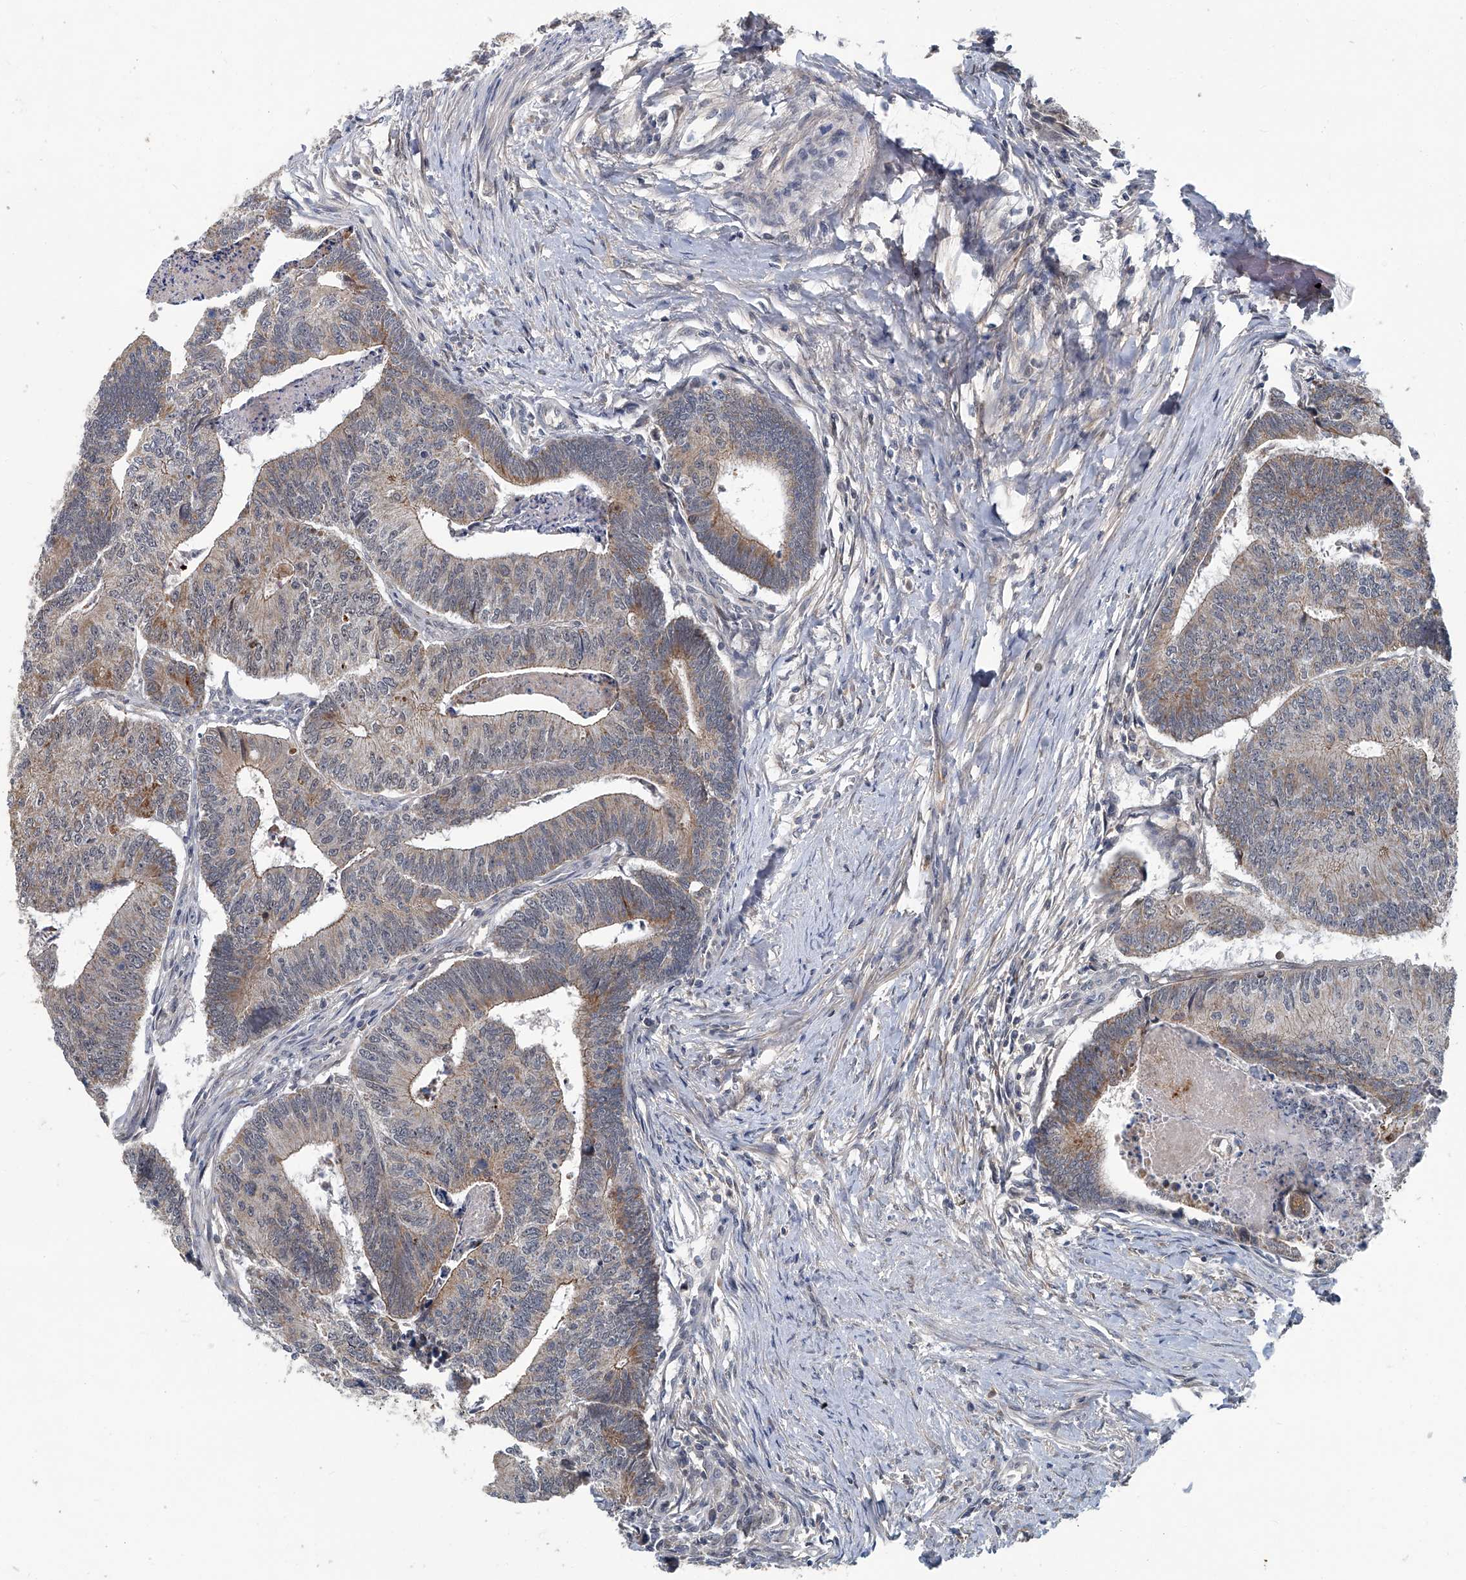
{"staining": {"intensity": "moderate", "quantity": "<25%", "location": "cytoplasmic/membranous"}, "tissue": "colorectal cancer", "cell_type": "Tumor cells", "image_type": "cancer", "snomed": [{"axis": "morphology", "description": "Adenocarcinoma, NOS"}, {"axis": "topography", "description": "Colon"}], "caption": "Human colorectal cancer stained for a protein (brown) displays moderate cytoplasmic/membranous positive staining in approximately <25% of tumor cells.", "gene": "AKNAD1", "patient": {"sex": "female", "age": 67}}